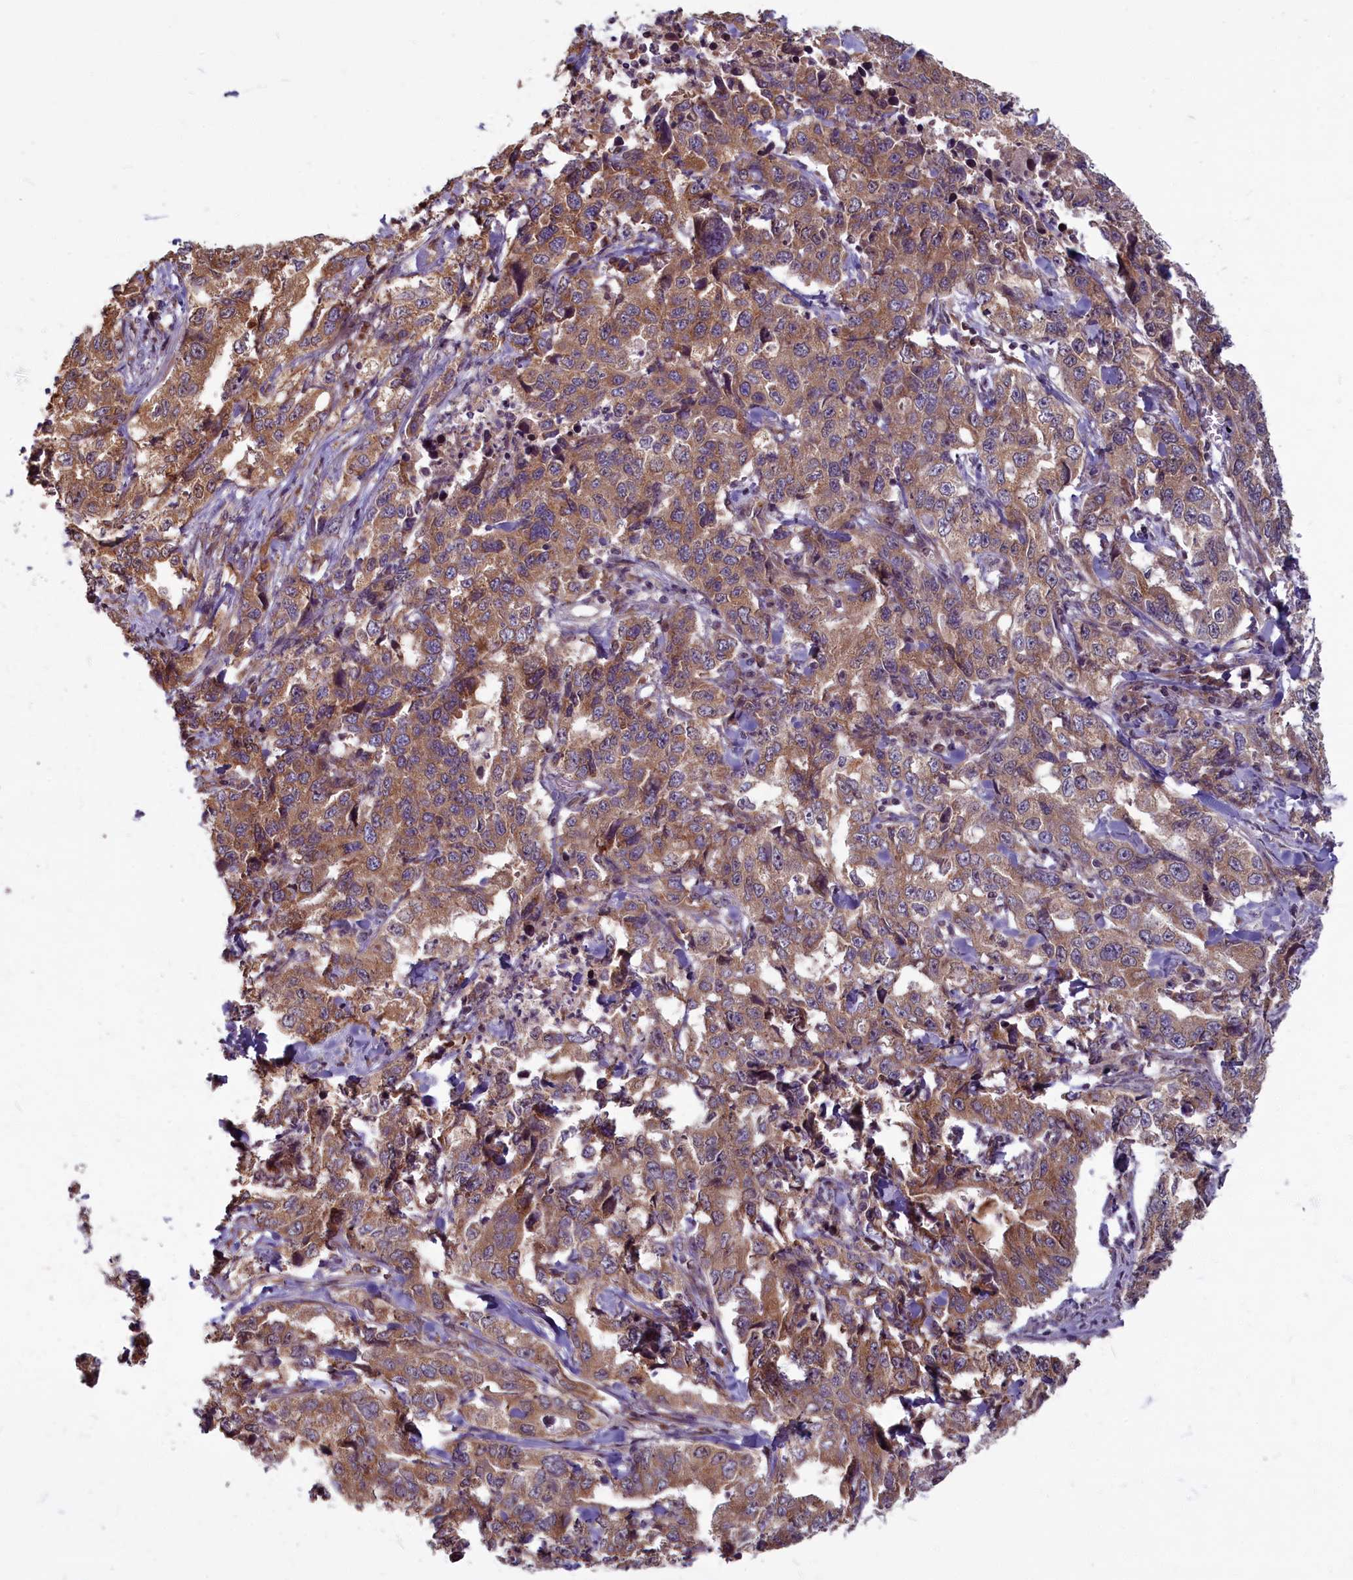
{"staining": {"intensity": "moderate", "quantity": ">75%", "location": "cytoplasmic/membranous"}, "tissue": "lung cancer", "cell_type": "Tumor cells", "image_type": "cancer", "snomed": [{"axis": "morphology", "description": "Adenocarcinoma, NOS"}, {"axis": "topography", "description": "Lung"}], "caption": "An image showing moderate cytoplasmic/membranous expression in approximately >75% of tumor cells in lung adenocarcinoma, as visualized by brown immunohistochemical staining.", "gene": "MYCBP", "patient": {"sex": "female", "age": 51}}